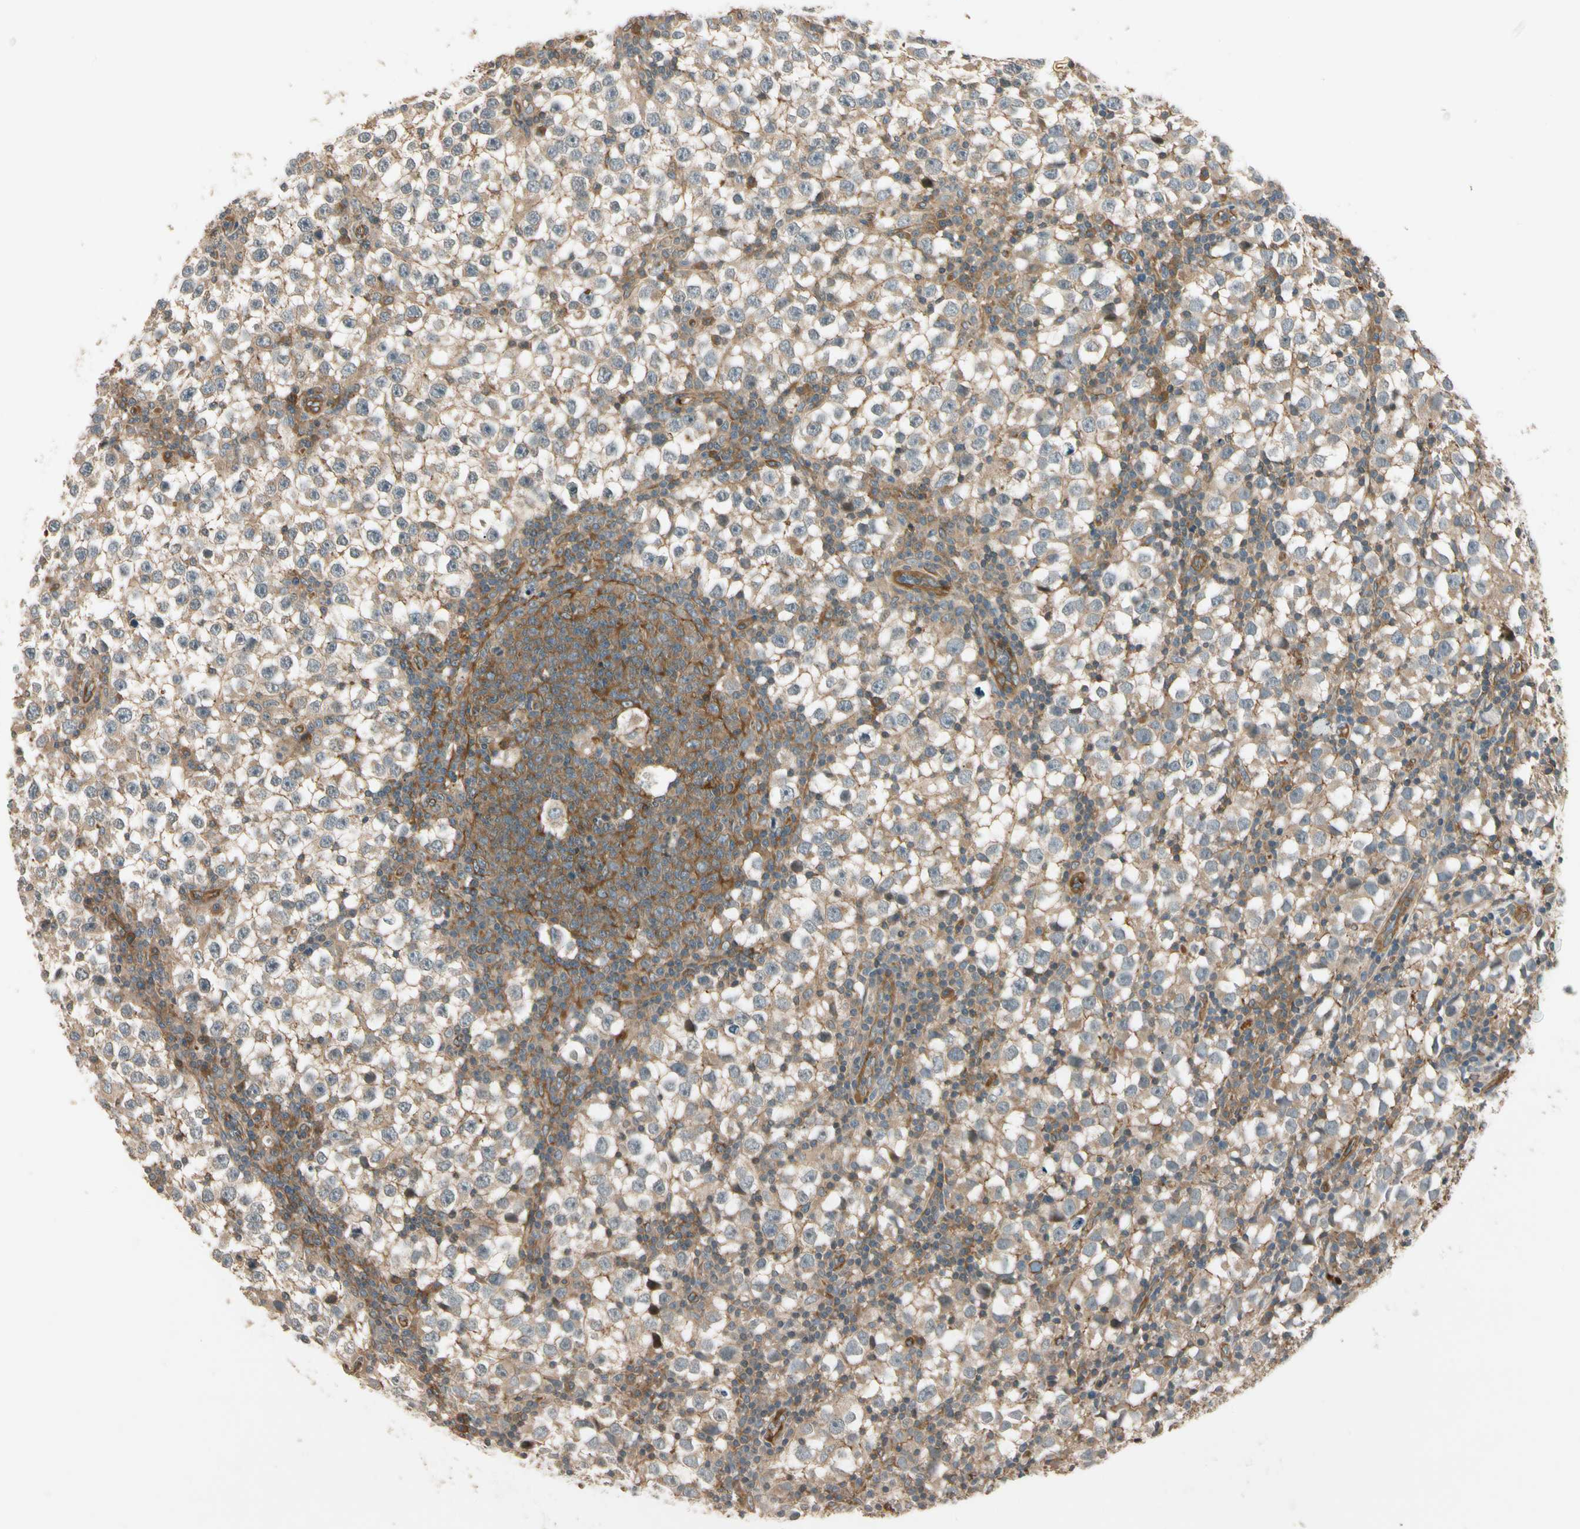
{"staining": {"intensity": "weak", "quantity": ">75%", "location": "cytoplasmic/membranous"}, "tissue": "testis cancer", "cell_type": "Tumor cells", "image_type": "cancer", "snomed": [{"axis": "morphology", "description": "Seminoma, NOS"}, {"axis": "topography", "description": "Testis"}], "caption": "Testis seminoma was stained to show a protein in brown. There is low levels of weak cytoplasmic/membranous expression in approximately >75% of tumor cells.", "gene": "ROCK2", "patient": {"sex": "male", "age": 65}}